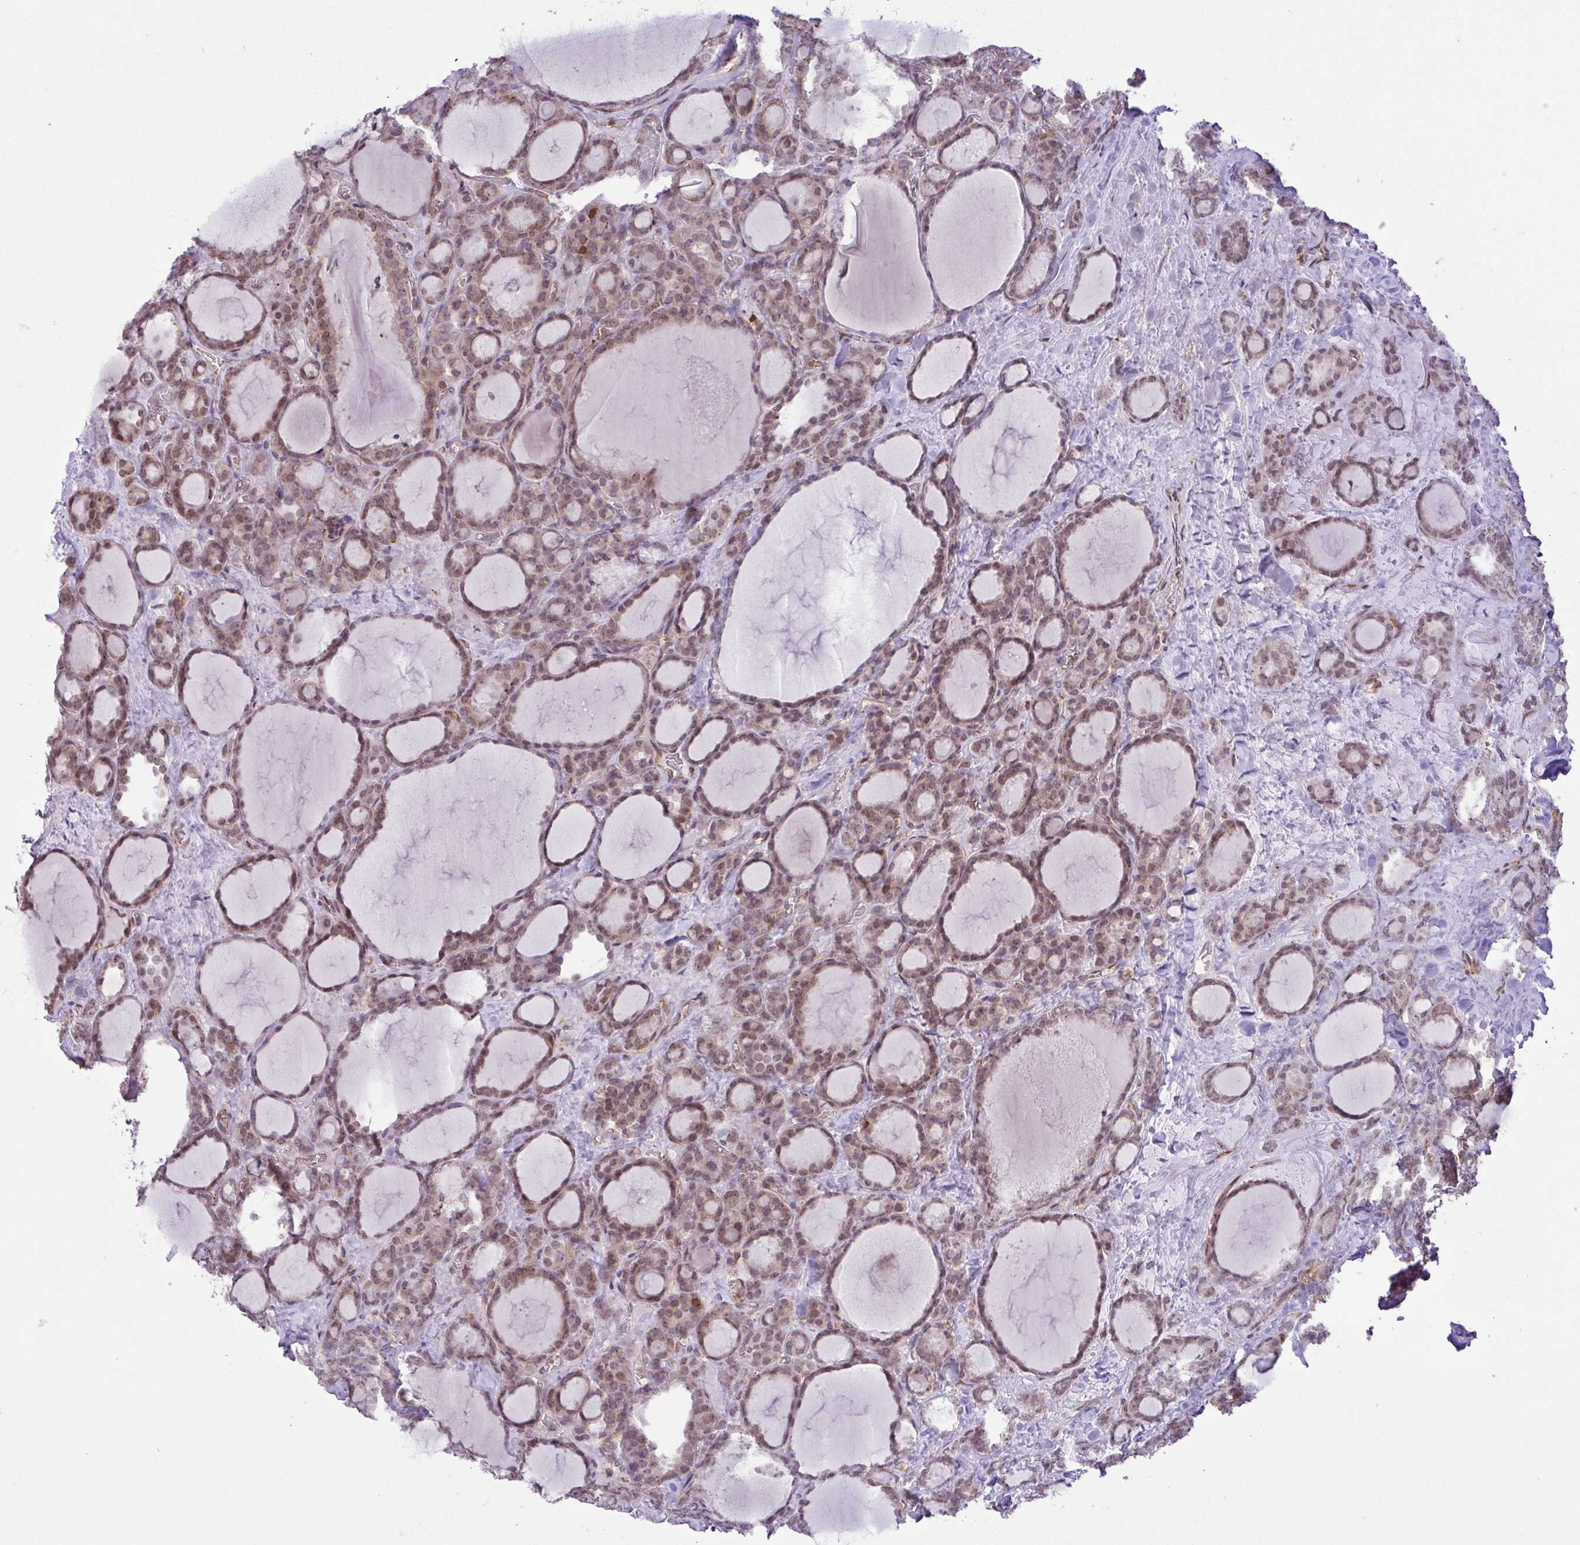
{"staining": {"intensity": "weak", "quantity": "25%-75%", "location": "nuclear"}, "tissue": "thyroid cancer", "cell_type": "Tumor cells", "image_type": "cancer", "snomed": [{"axis": "morphology", "description": "Normal tissue, NOS"}, {"axis": "morphology", "description": "Follicular adenoma carcinoma, NOS"}, {"axis": "topography", "description": "Thyroid gland"}], "caption": "Protein analysis of thyroid cancer tissue shows weak nuclear staining in approximately 25%-75% of tumor cells.", "gene": "RSL24D1", "patient": {"sex": "female", "age": 31}}